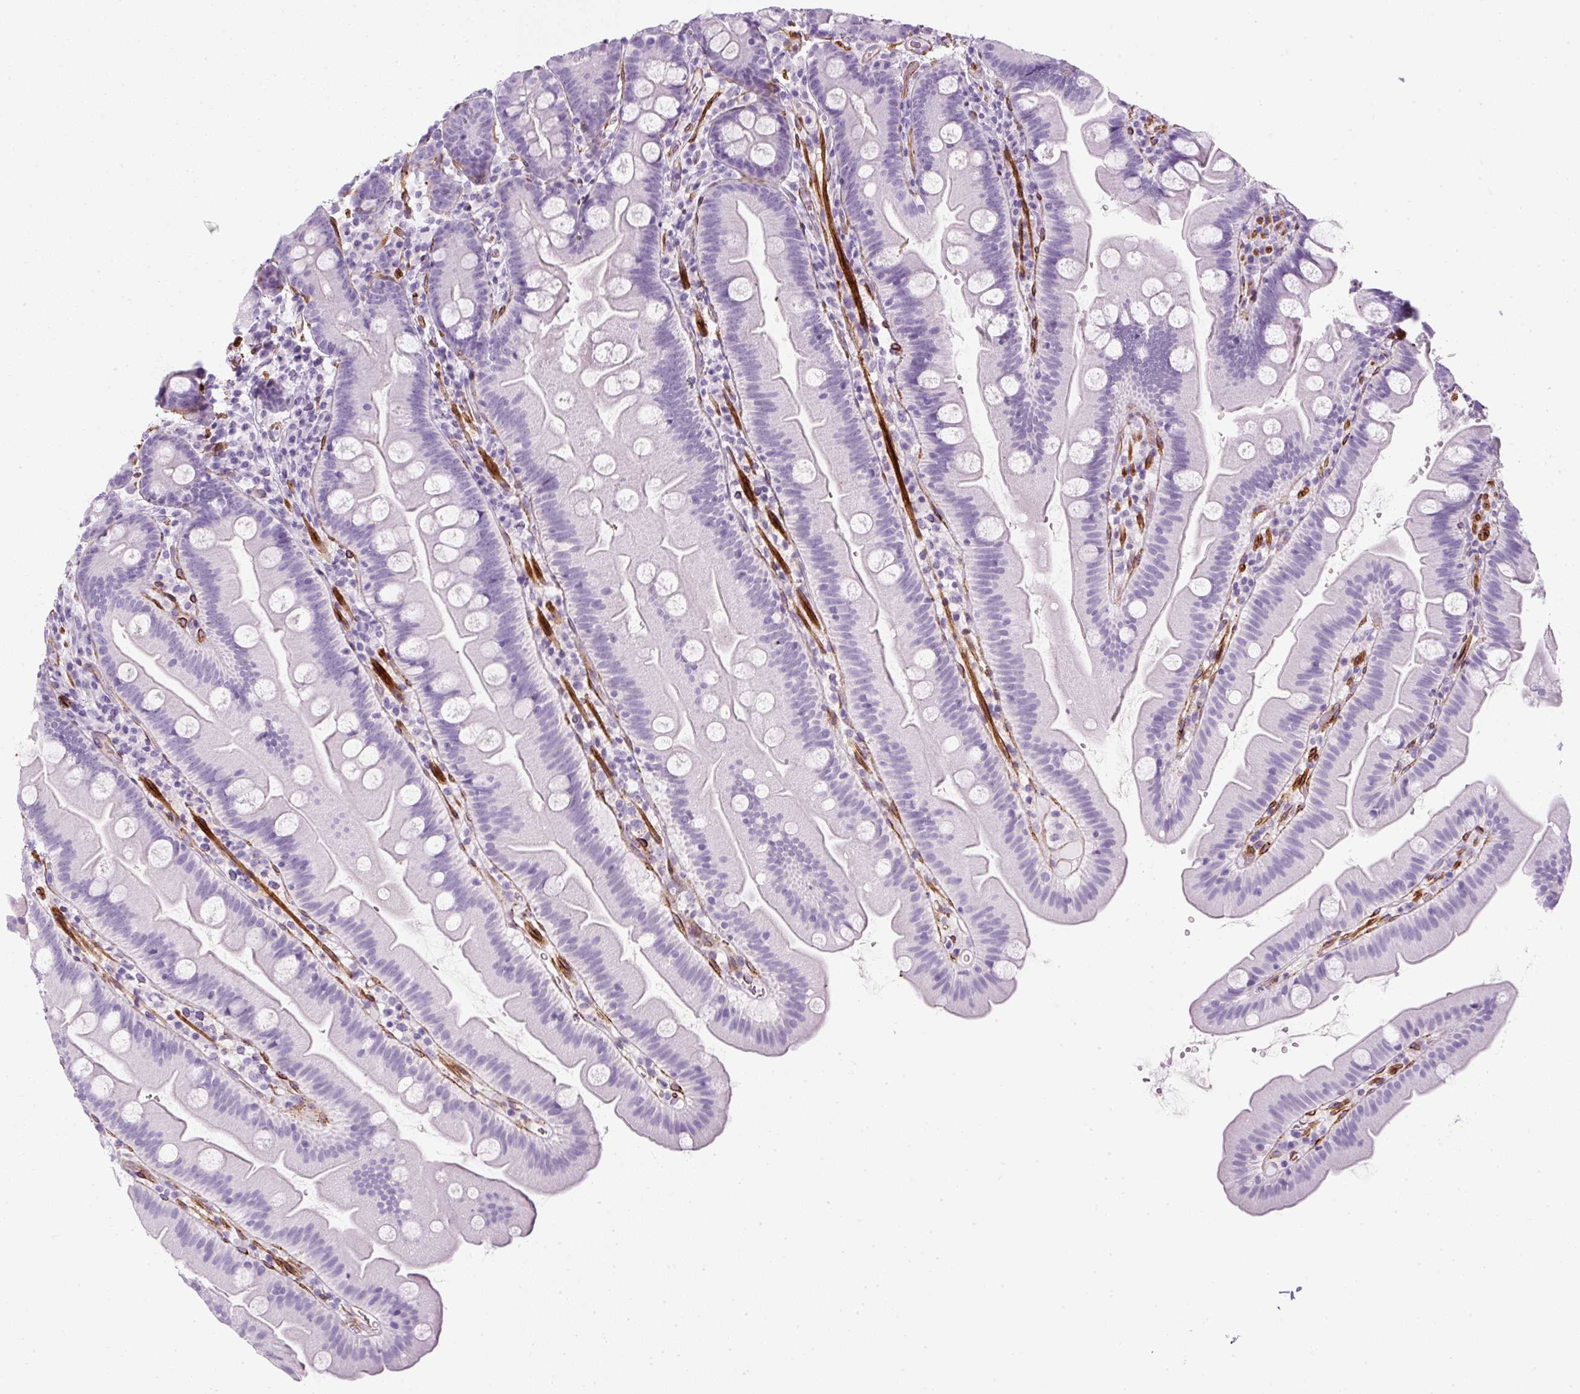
{"staining": {"intensity": "negative", "quantity": "none", "location": "none"}, "tissue": "small intestine", "cell_type": "Glandular cells", "image_type": "normal", "snomed": [{"axis": "morphology", "description": "Normal tissue, NOS"}, {"axis": "topography", "description": "Small intestine"}], "caption": "IHC histopathology image of unremarkable small intestine stained for a protein (brown), which exhibits no staining in glandular cells.", "gene": "CAVIN3", "patient": {"sex": "female", "age": 68}}